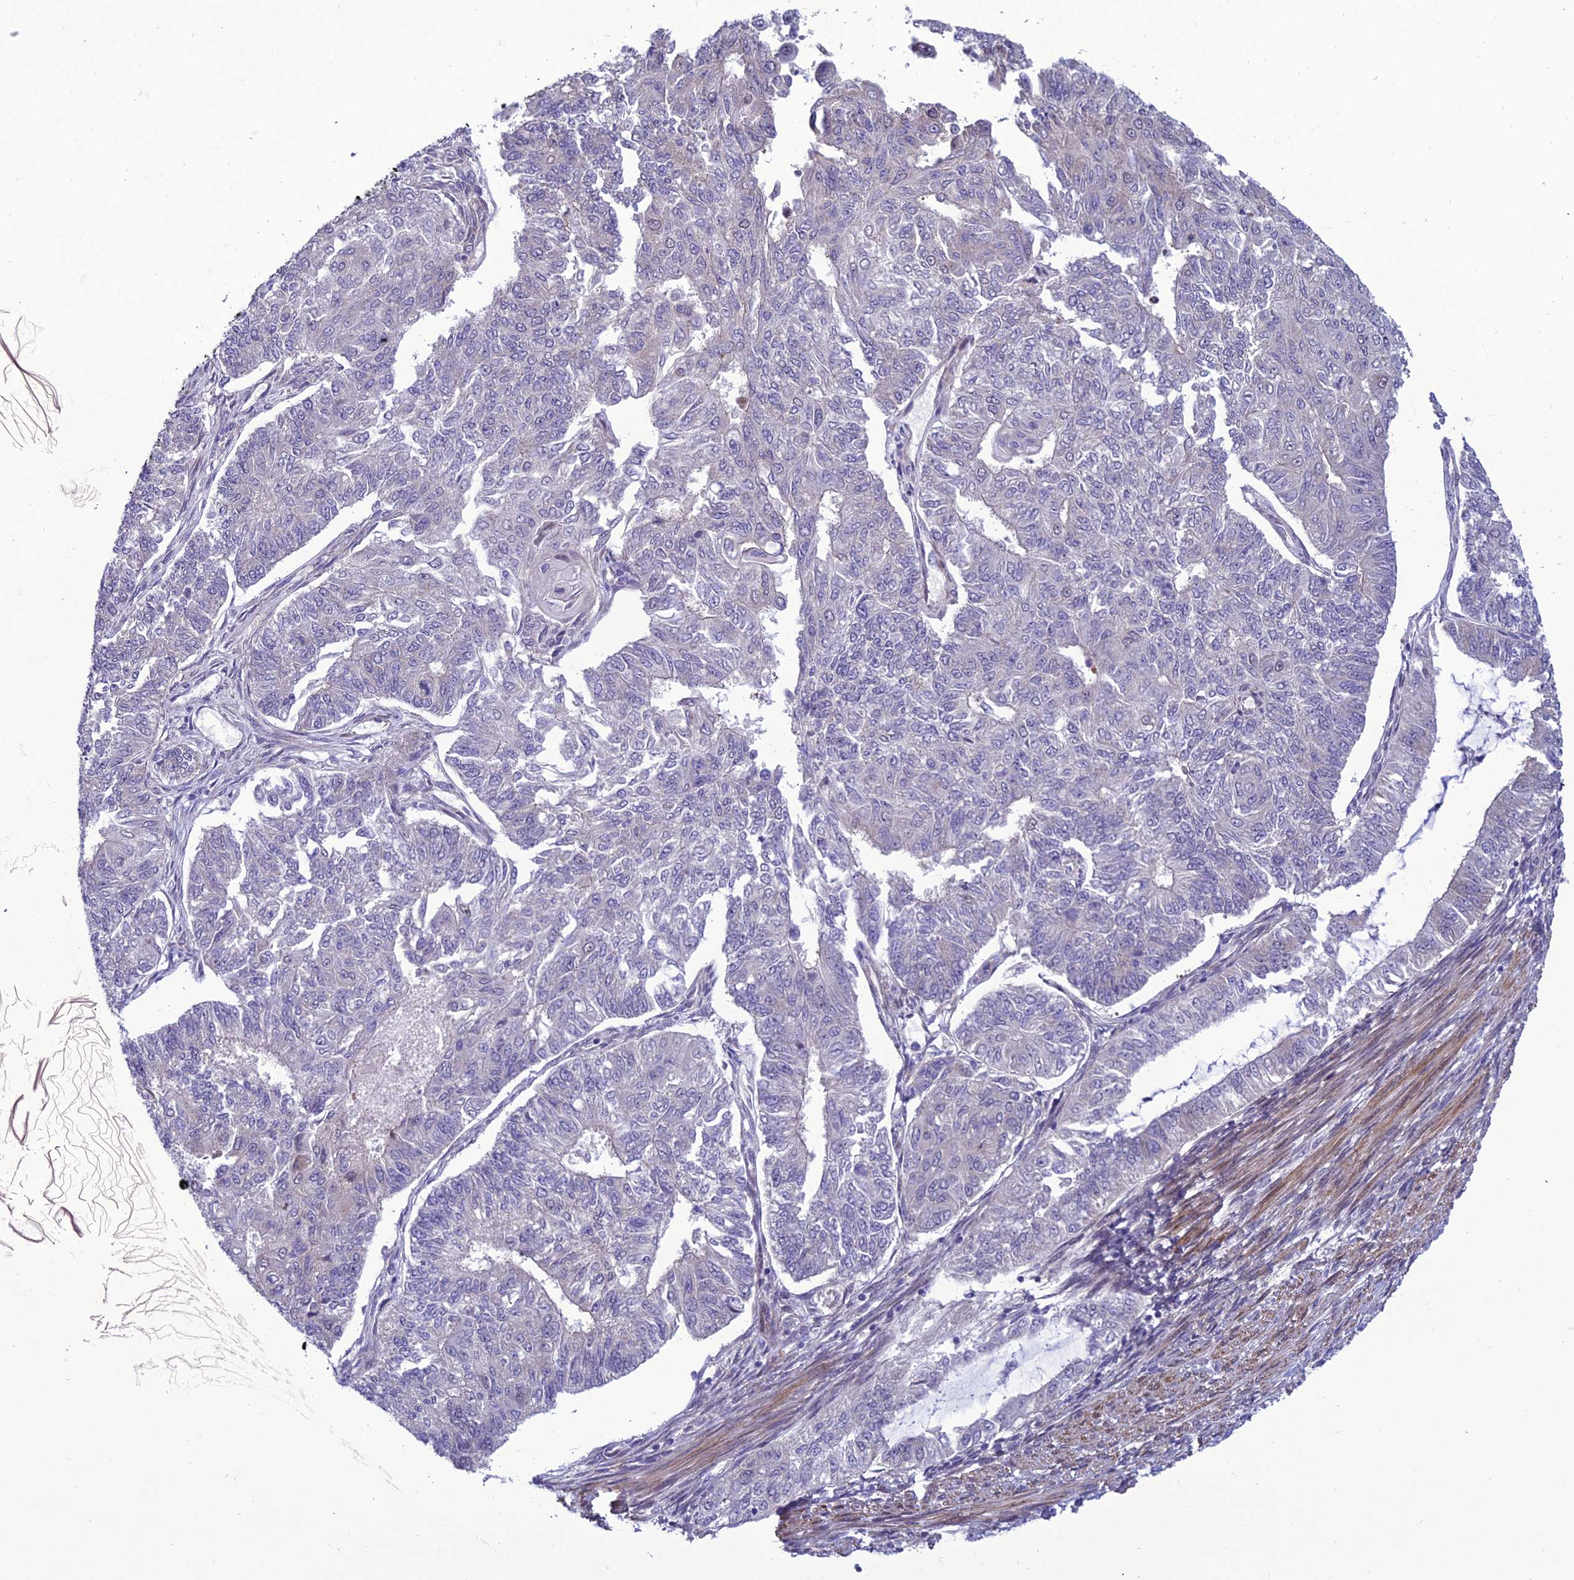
{"staining": {"intensity": "negative", "quantity": "none", "location": "none"}, "tissue": "endometrial cancer", "cell_type": "Tumor cells", "image_type": "cancer", "snomed": [{"axis": "morphology", "description": "Adenocarcinoma, NOS"}, {"axis": "topography", "description": "Endometrium"}], "caption": "Immunohistochemistry (IHC) micrograph of neoplastic tissue: human endometrial cancer stained with DAB (3,3'-diaminobenzidine) demonstrates no significant protein staining in tumor cells.", "gene": "GAB4", "patient": {"sex": "female", "age": 32}}